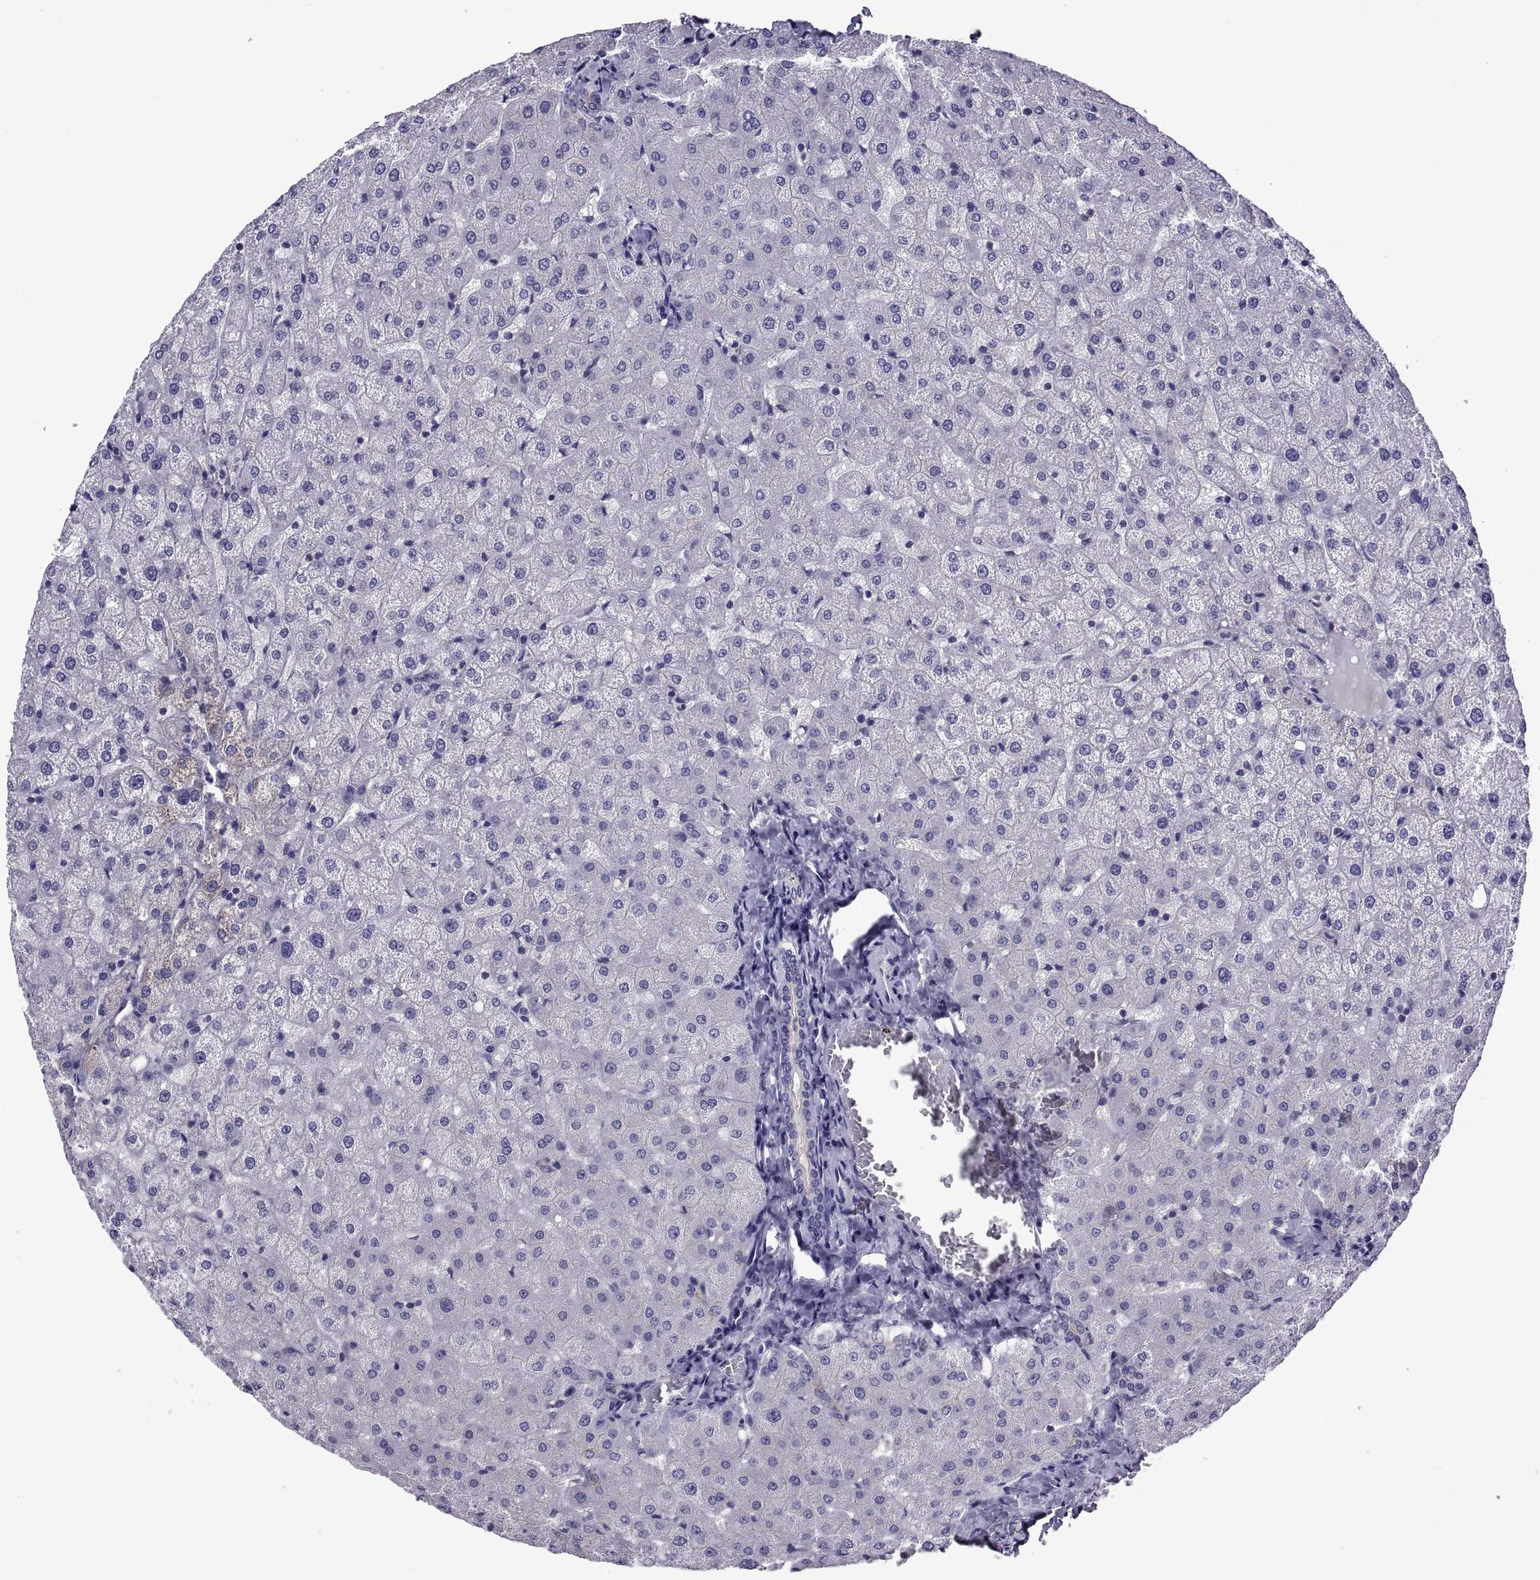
{"staining": {"intensity": "negative", "quantity": "none", "location": "none"}, "tissue": "liver", "cell_type": "Cholangiocytes", "image_type": "normal", "snomed": [{"axis": "morphology", "description": "Normal tissue, NOS"}, {"axis": "topography", "description": "Liver"}], "caption": "This photomicrograph is of unremarkable liver stained with immunohistochemistry (IHC) to label a protein in brown with the nuclei are counter-stained blue. There is no staining in cholangiocytes.", "gene": "TMC3", "patient": {"sex": "female", "age": 50}}